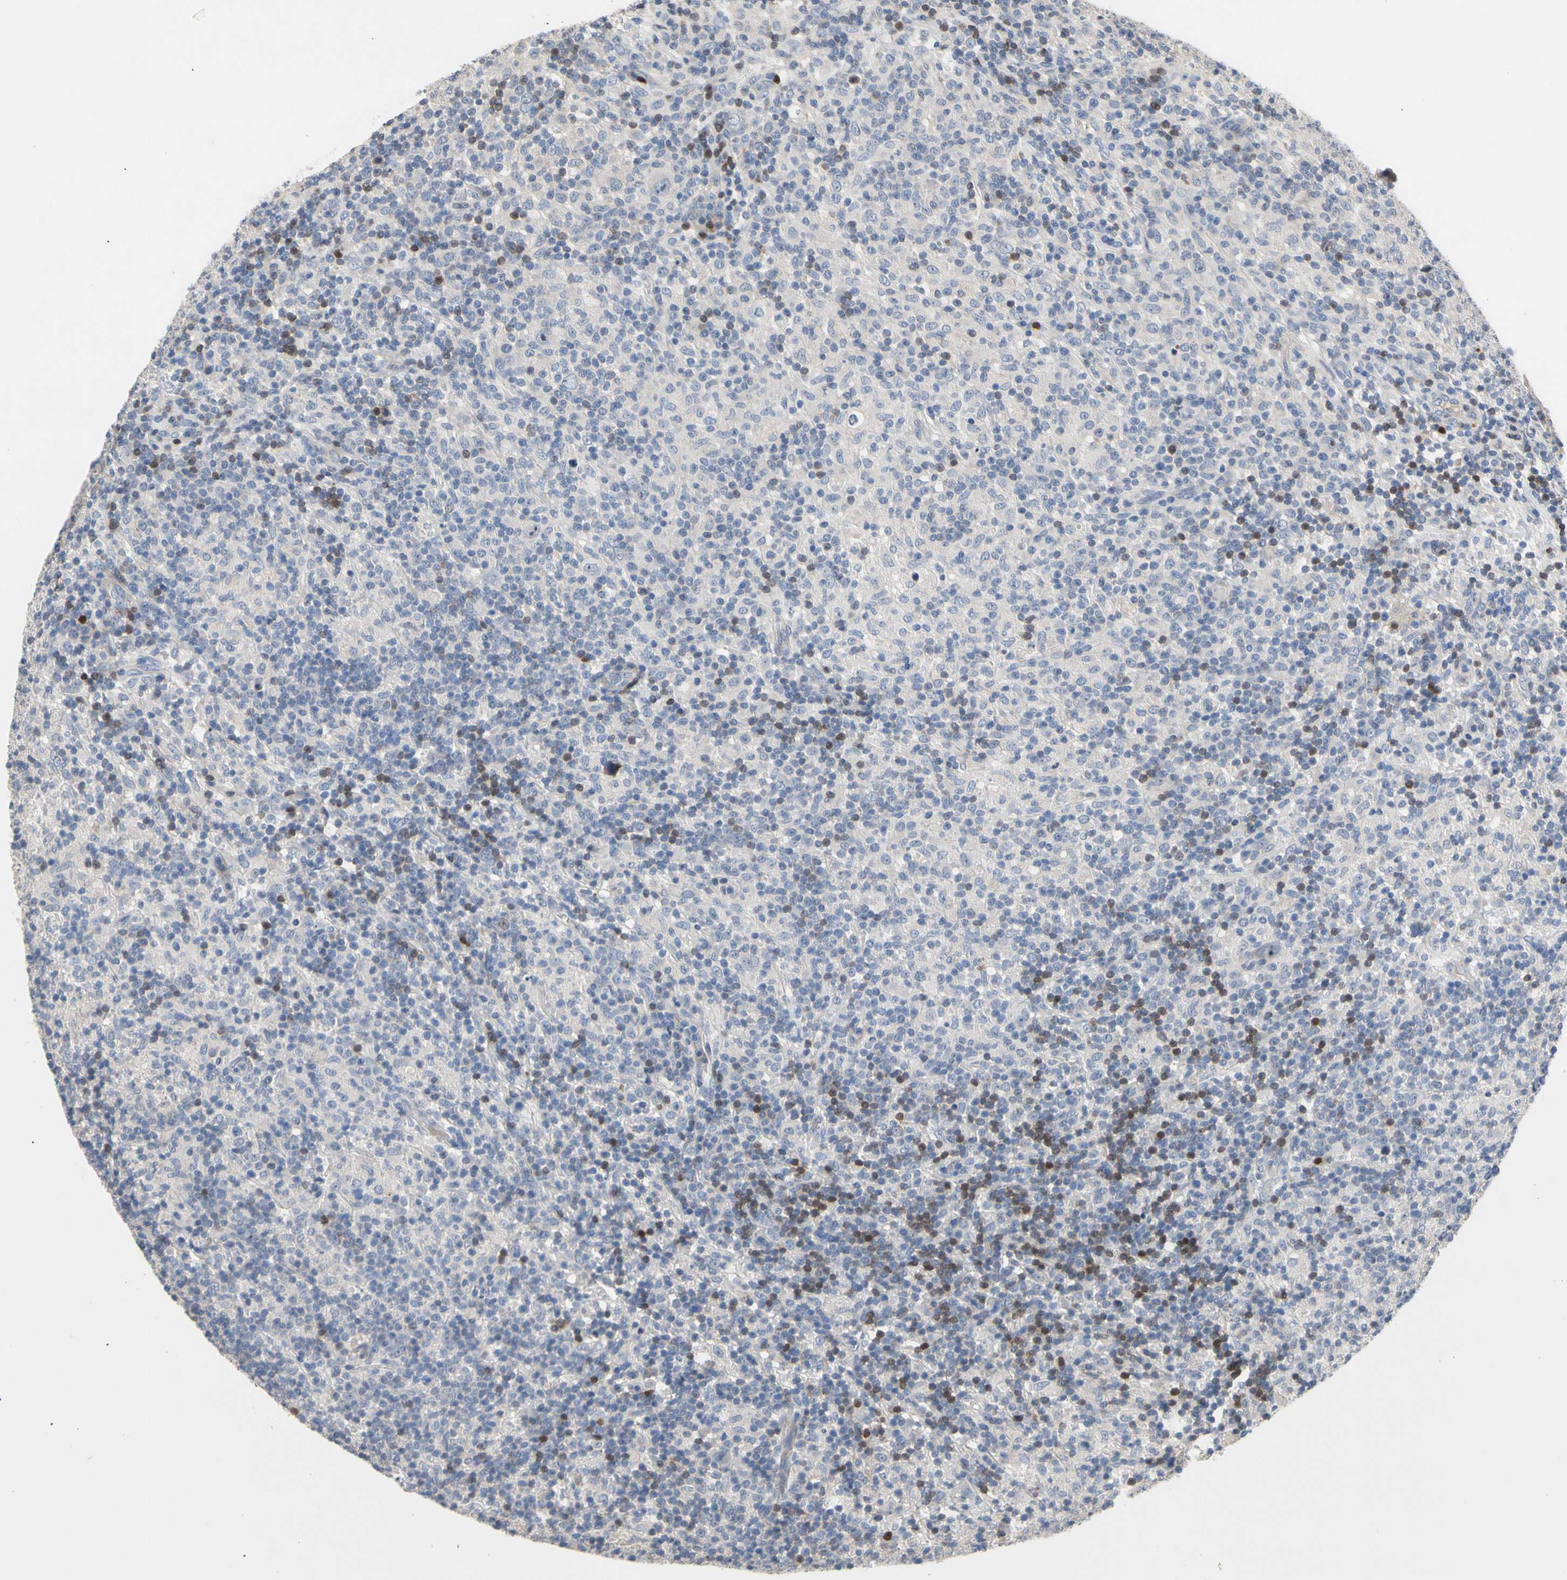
{"staining": {"intensity": "negative", "quantity": "none", "location": "none"}, "tissue": "lymphoma", "cell_type": "Tumor cells", "image_type": "cancer", "snomed": [{"axis": "morphology", "description": "Hodgkin's disease, NOS"}, {"axis": "topography", "description": "Lymph node"}], "caption": "There is no significant expression in tumor cells of lymphoma.", "gene": "HMGCR", "patient": {"sex": "male", "age": 70}}